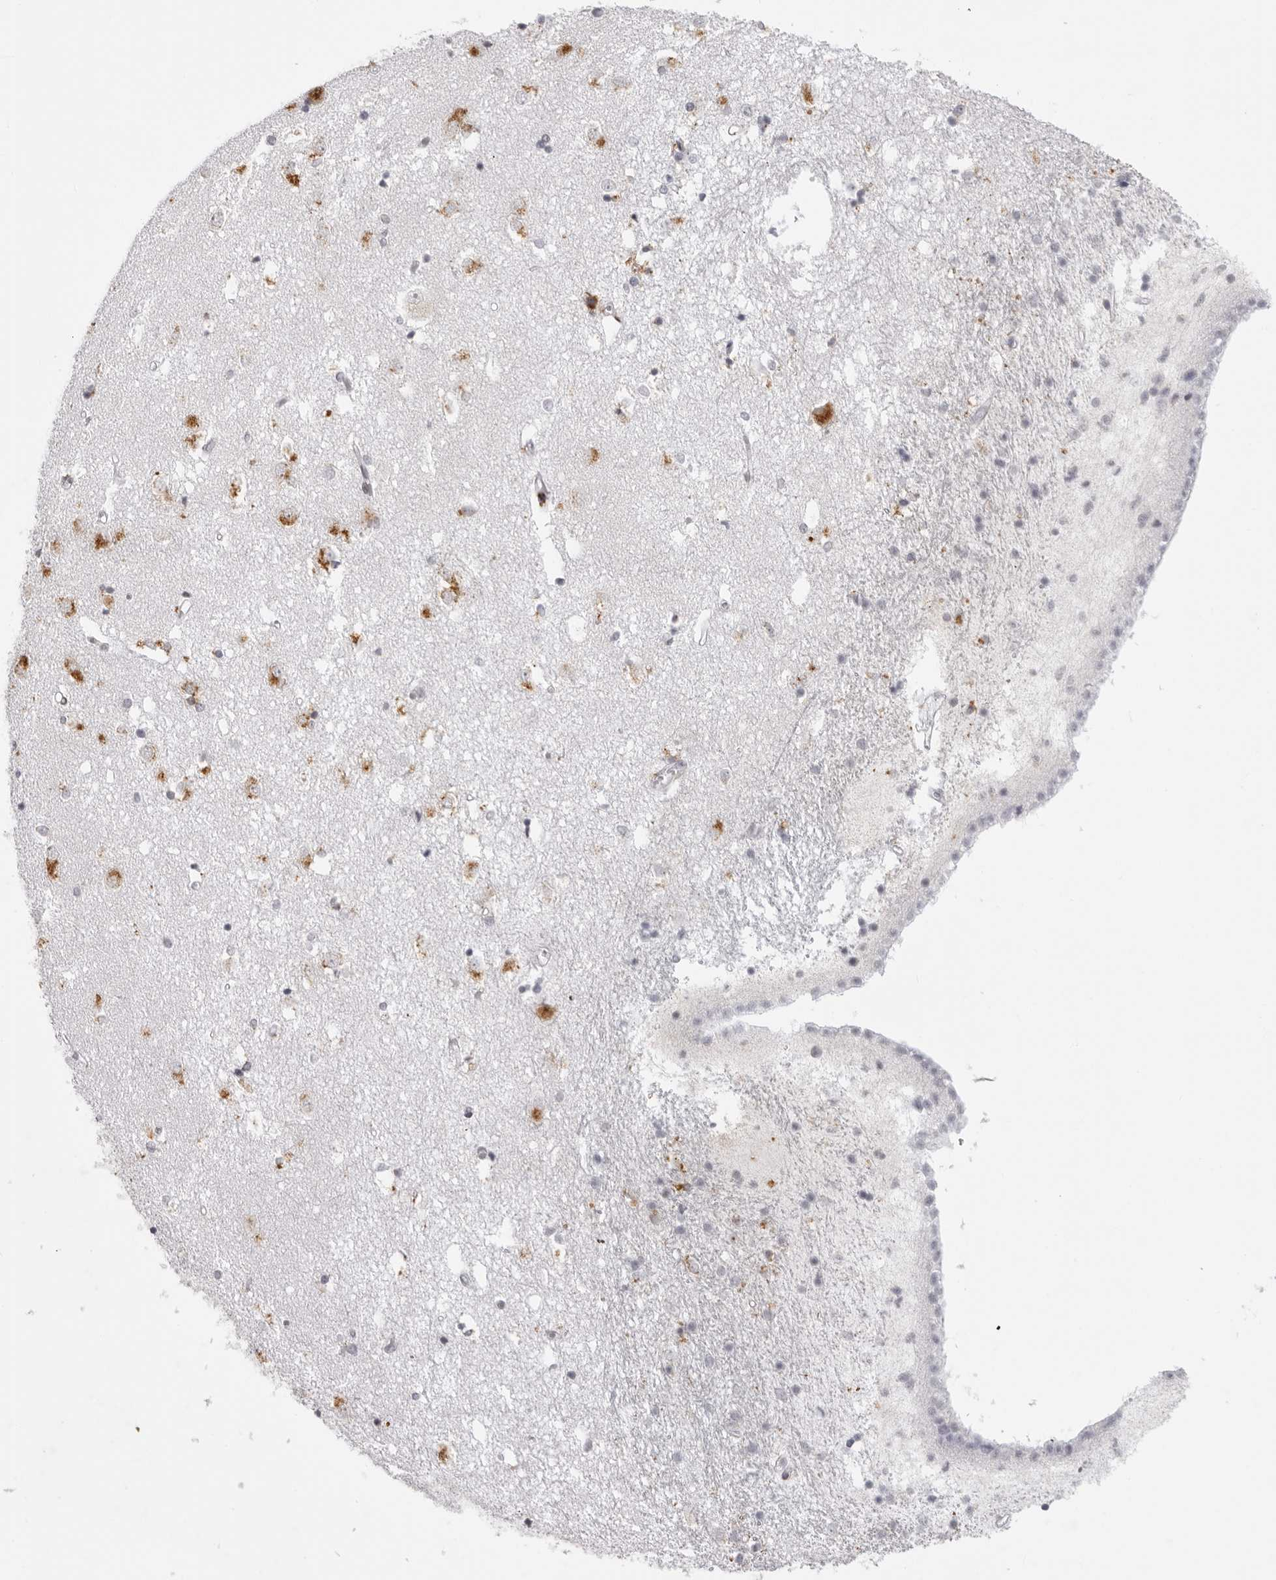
{"staining": {"intensity": "negative", "quantity": "none", "location": "none"}, "tissue": "caudate", "cell_type": "Glial cells", "image_type": "normal", "snomed": [{"axis": "morphology", "description": "Normal tissue, NOS"}, {"axis": "topography", "description": "Lateral ventricle wall"}], "caption": "High magnification brightfield microscopy of normal caudate stained with DAB (brown) and counterstained with hematoxylin (blue): glial cells show no significant expression.", "gene": "IL25", "patient": {"sex": "male", "age": 45}}